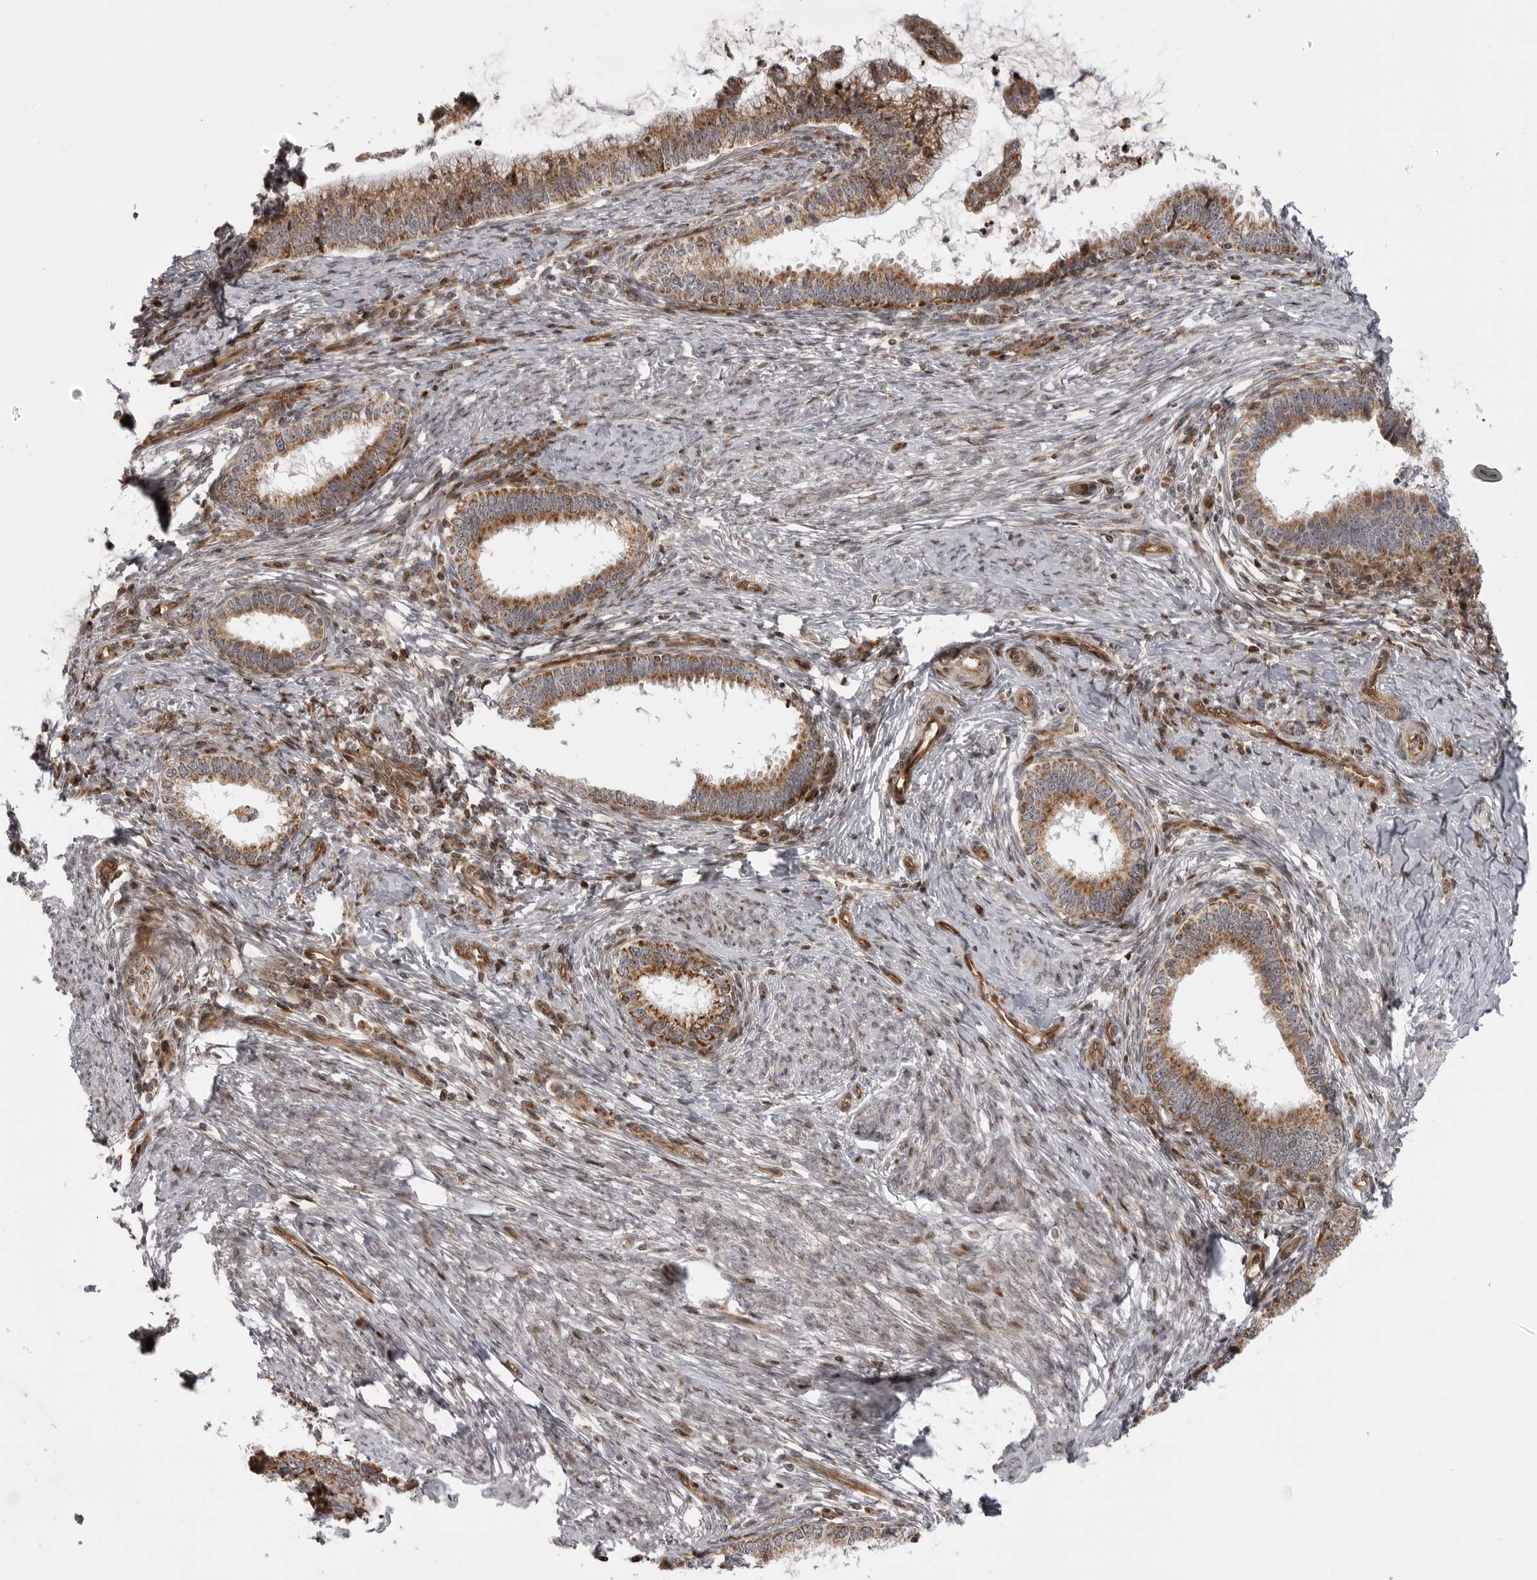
{"staining": {"intensity": "moderate", "quantity": ">75%", "location": "cytoplasmic/membranous"}, "tissue": "cervical cancer", "cell_type": "Tumor cells", "image_type": "cancer", "snomed": [{"axis": "morphology", "description": "Adenocarcinoma, NOS"}, {"axis": "topography", "description": "Cervix"}], "caption": "Tumor cells display medium levels of moderate cytoplasmic/membranous expression in about >75% of cells in cervical cancer.", "gene": "ABL1", "patient": {"sex": "female", "age": 36}}